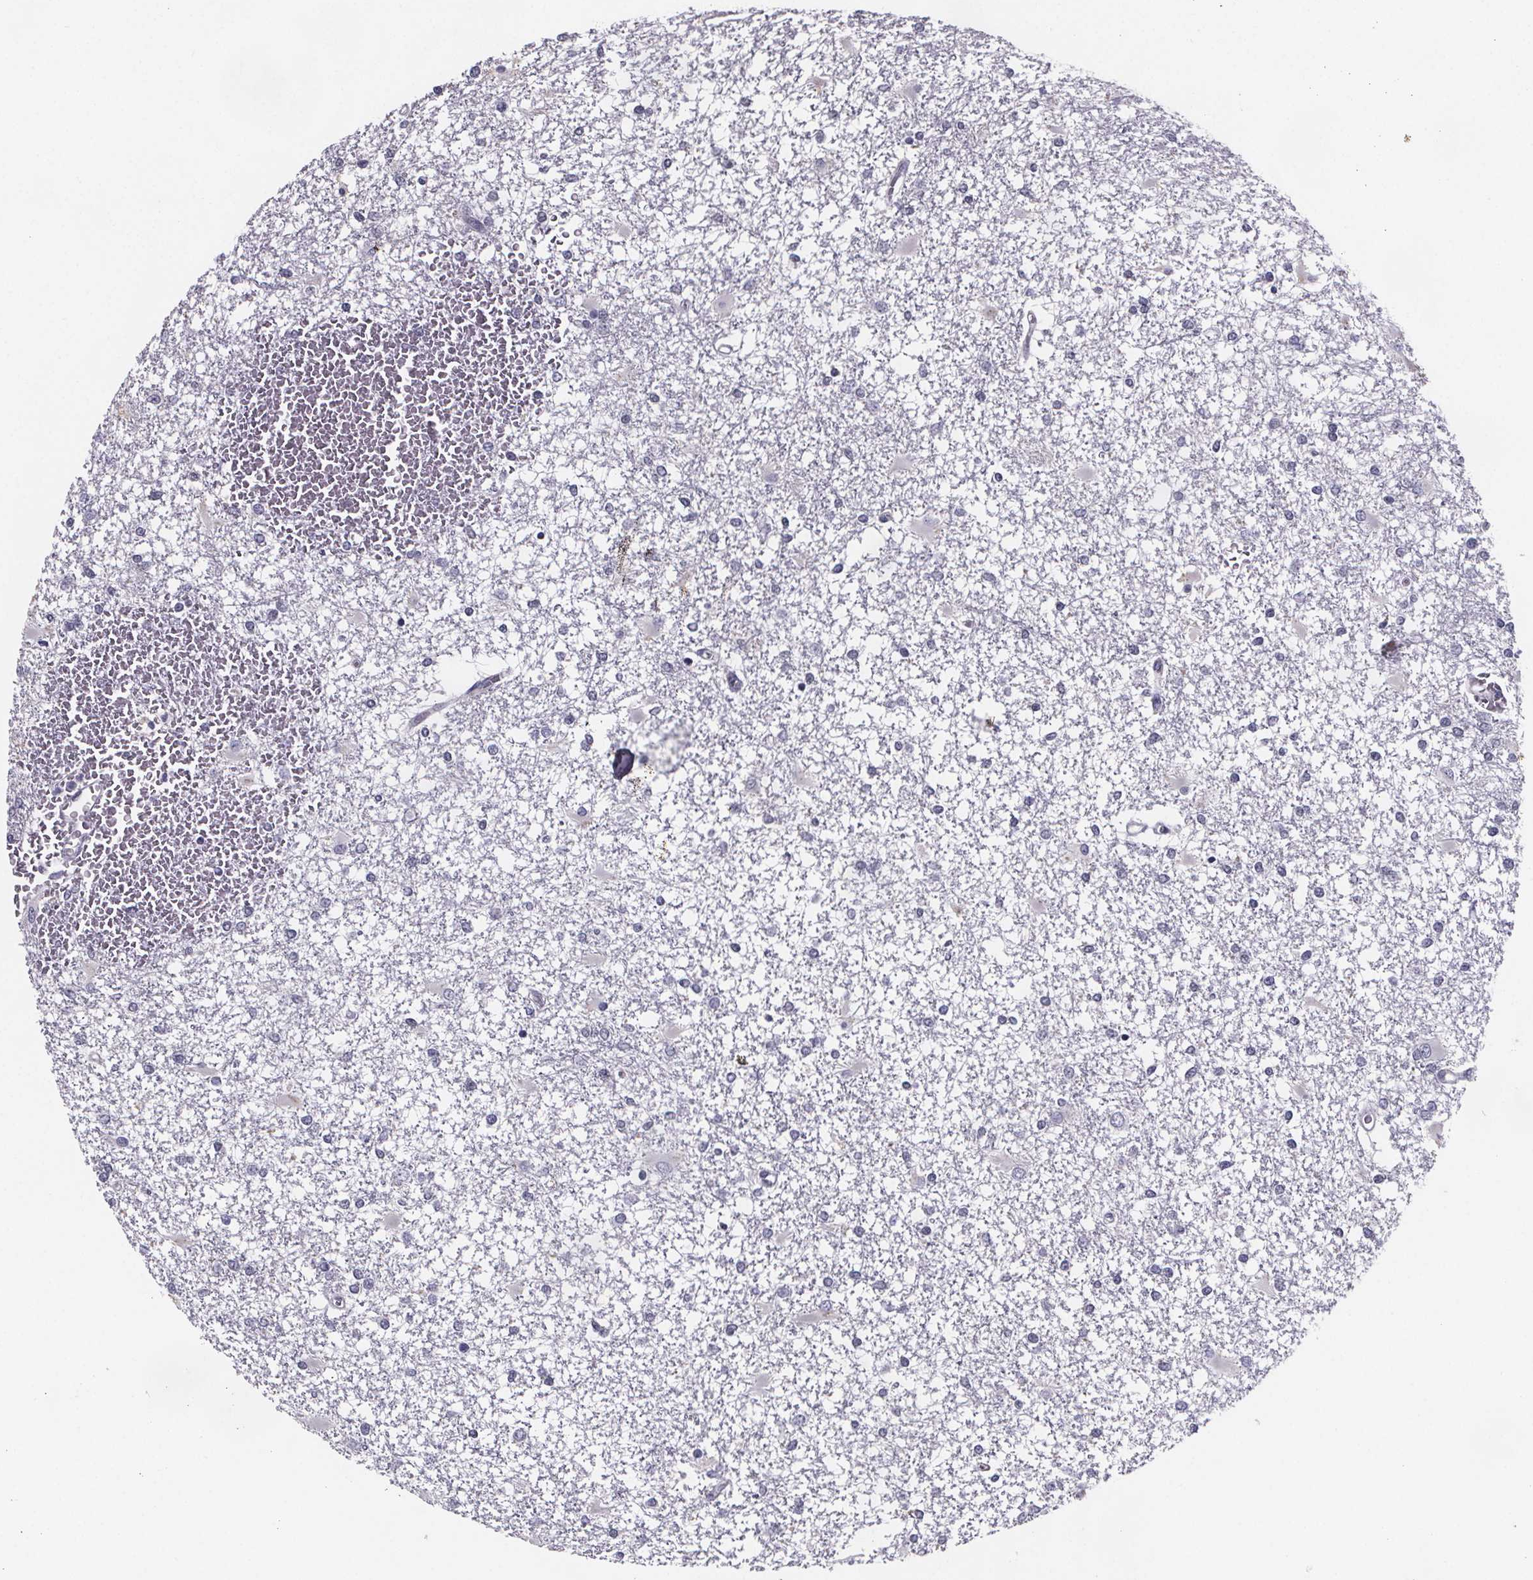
{"staining": {"intensity": "negative", "quantity": "none", "location": "none"}, "tissue": "glioma", "cell_type": "Tumor cells", "image_type": "cancer", "snomed": [{"axis": "morphology", "description": "Glioma, malignant, High grade"}, {"axis": "topography", "description": "Cerebral cortex"}], "caption": "Protein analysis of malignant glioma (high-grade) displays no significant staining in tumor cells.", "gene": "PAH", "patient": {"sex": "male", "age": 79}}